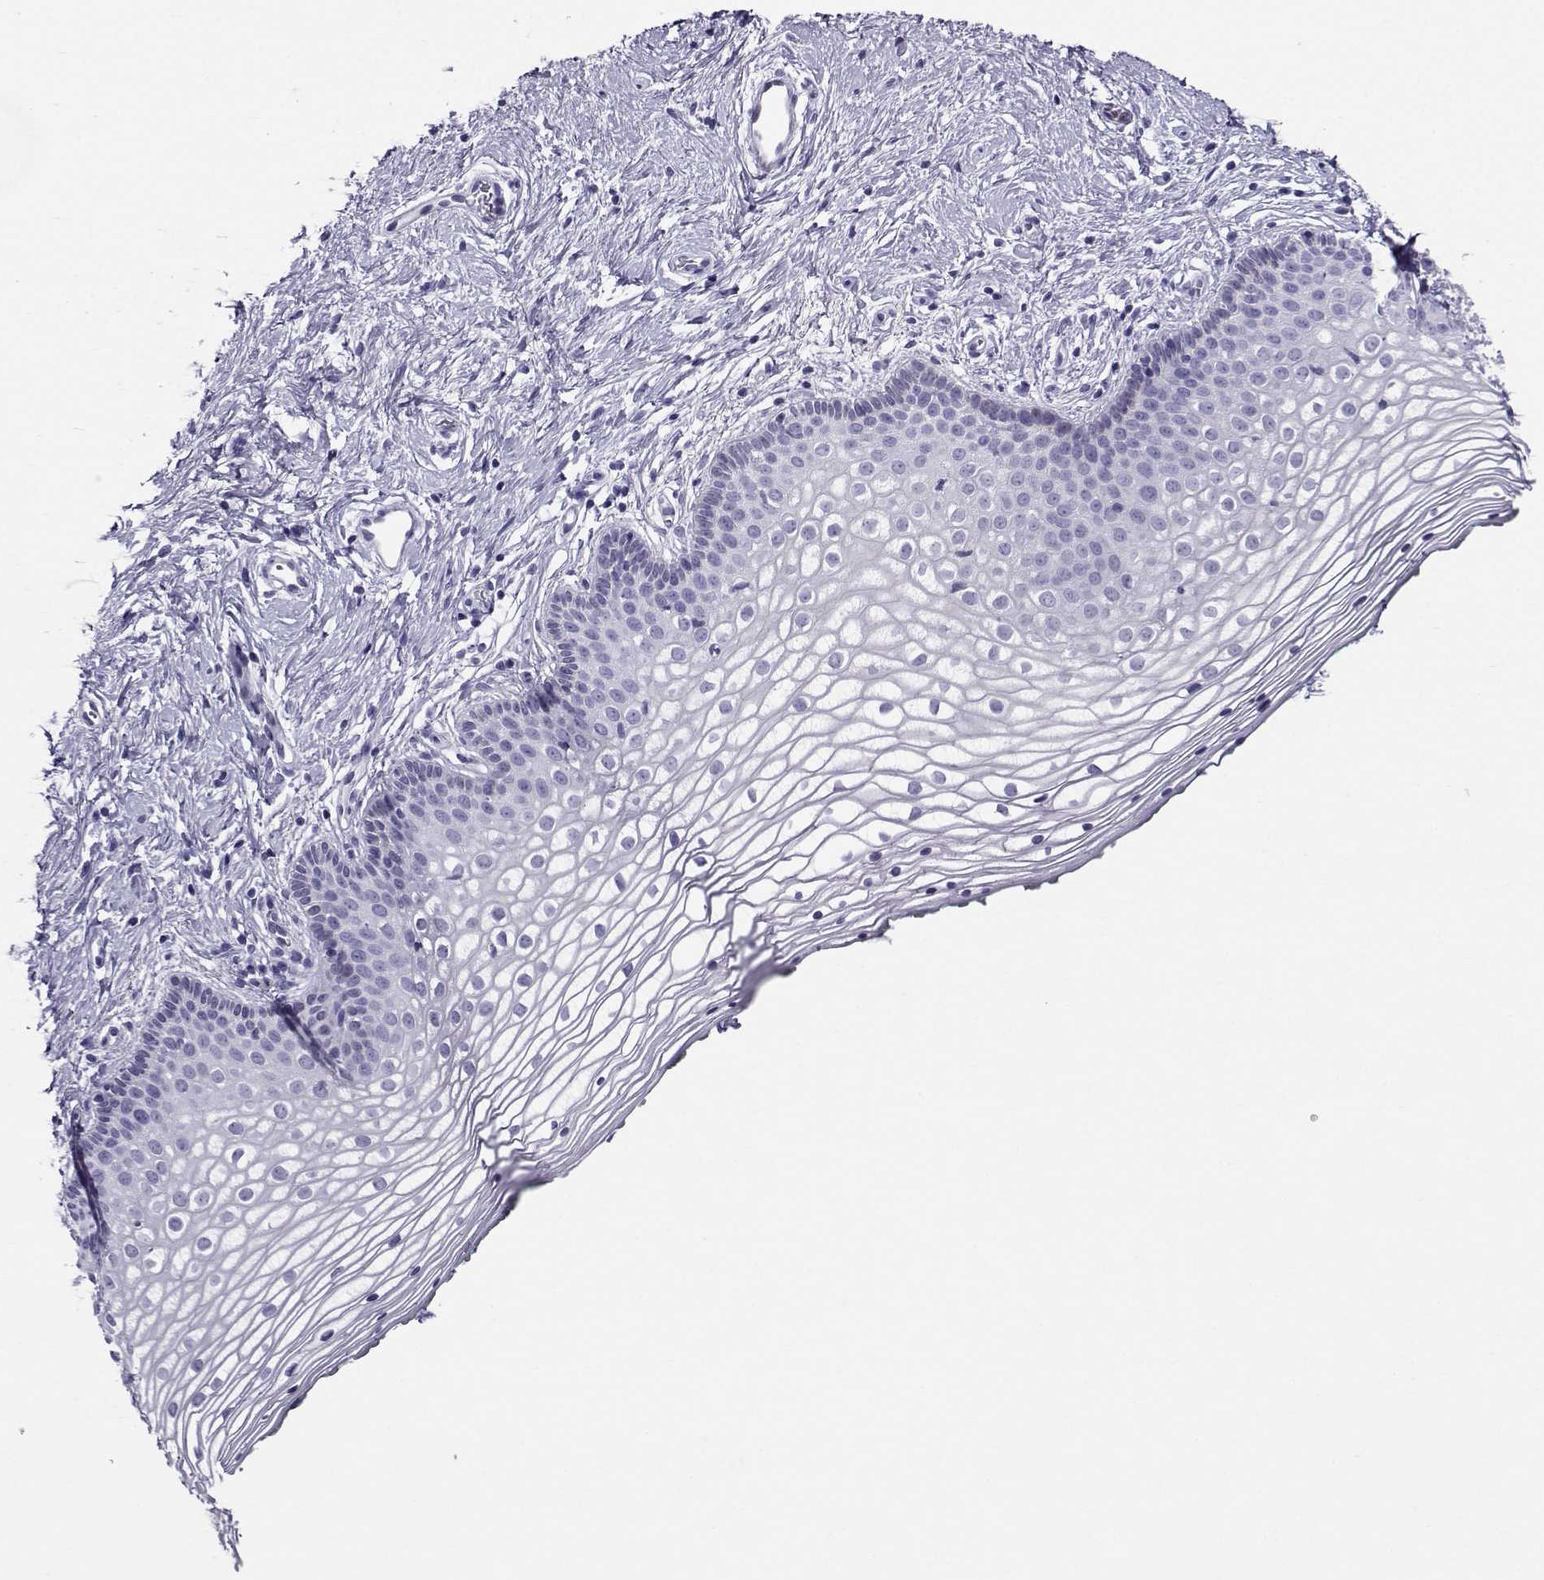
{"staining": {"intensity": "negative", "quantity": "none", "location": "none"}, "tissue": "vagina", "cell_type": "Squamous epithelial cells", "image_type": "normal", "snomed": [{"axis": "morphology", "description": "Normal tissue, NOS"}, {"axis": "topography", "description": "Vagina"}], "caption": "This is a image of immunohistochemistry staining of benign vagina, which shows no expression in squamous epithelial cells. (DAB (3,3'-diaminobenzidine) IHC, high magnification).", "gene": "PGK1", "patient": {"sex": "female", "age": 36}}